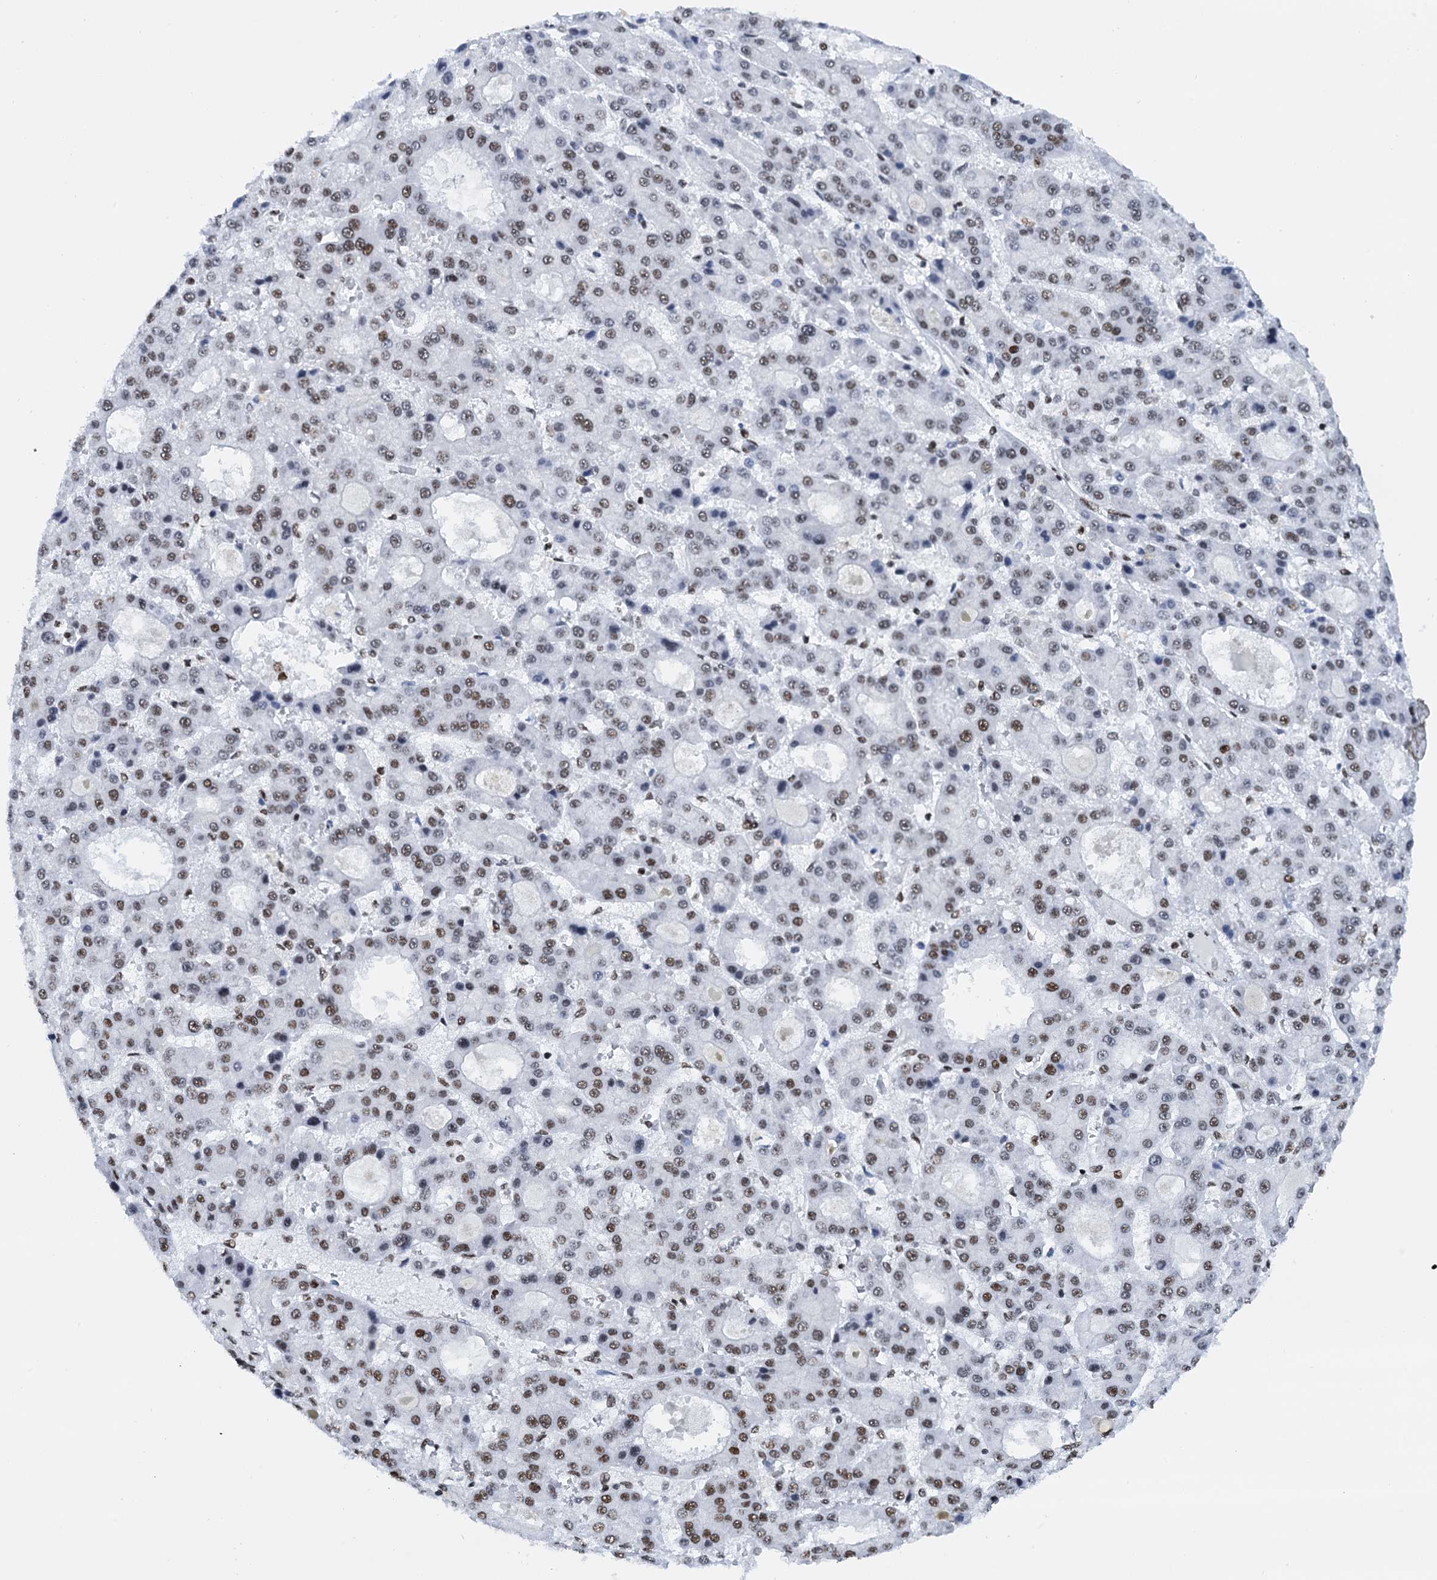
{"staining": {"intensity": "moderate", "quantity": "25%-75%", "location": "nuclear"}, "tissue": "liver cancer", "cell_type": "Tumor cells", "image_type": "cancer", "snomed": [{"axis": "morphology", "description": "Carcinoma, Hepatocellular, NOS"}, {"axis": "topography", "description": "Liver"}], "caption": "Protein expression analysis of liver cancer shows moderate nuclear expression in approximately 25%-75% of tumor cells. (DAB IHC, brown staining for protein, blue staining for nuclei).", "gene": "SLTM", "patient": {"sex": "male", "age": 70}}